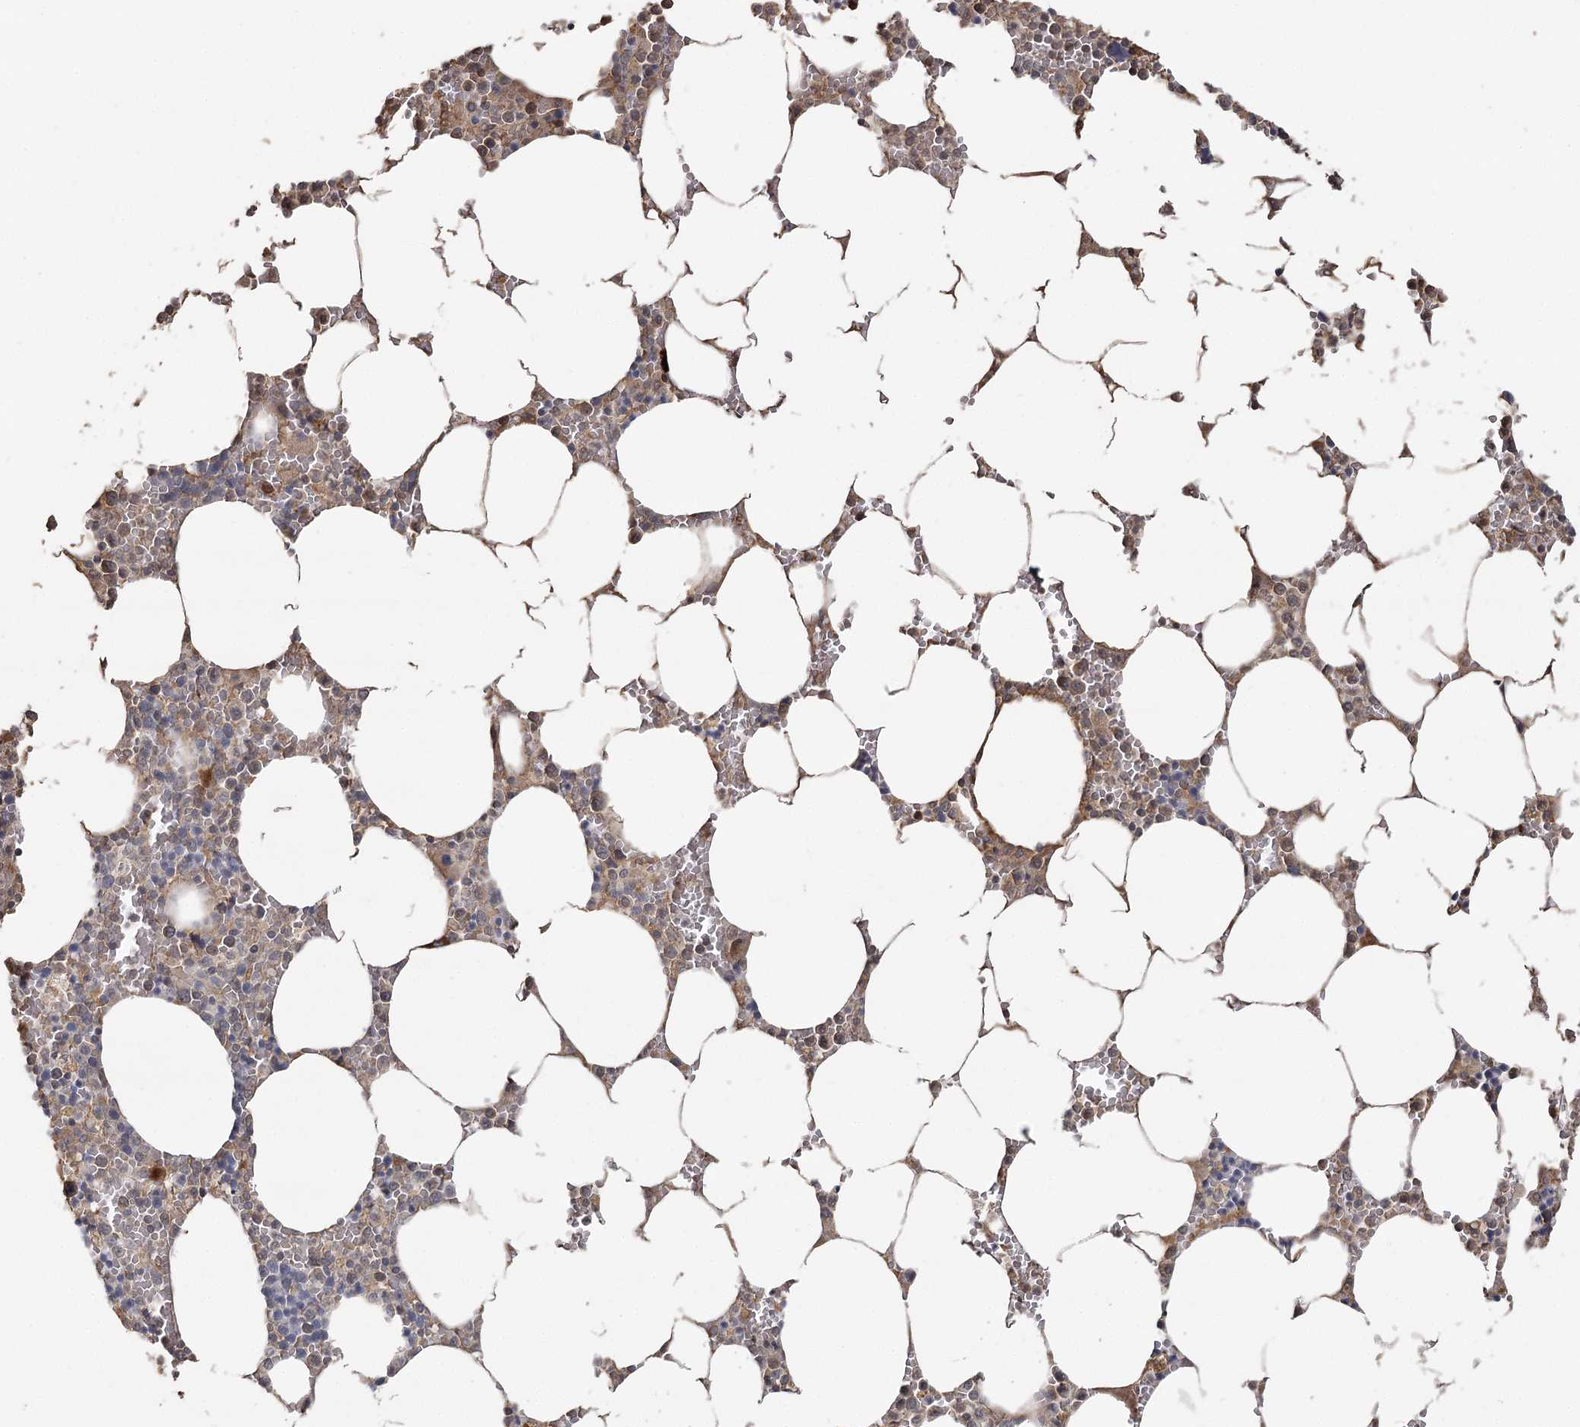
{"staining": {"intensity": "weak", "quantity": "<25%", "location": "cytoplasmic/membranous,nuclear"}, "tissue": "bone marrow", "cell_type": "Hematopoietic cells", "image_type": "normal", "snomed": [{"axis": "morphology", "description": "Normal tissue, NOS"}, {"axis": "topography", "description": "Bone marrow"}], "caption": "Hematopoietic cells show no significant protein positivity in benign bone marrow. (Stains: DAB (3,3'-diaminobenzidine) immunohistochemistry (IHC) with hematoxylin counter stain, Microscopy: brightfield microscopy at high magnification).", "gene": "OBSL1", "patient": {"sex": "male", "age": 70}}